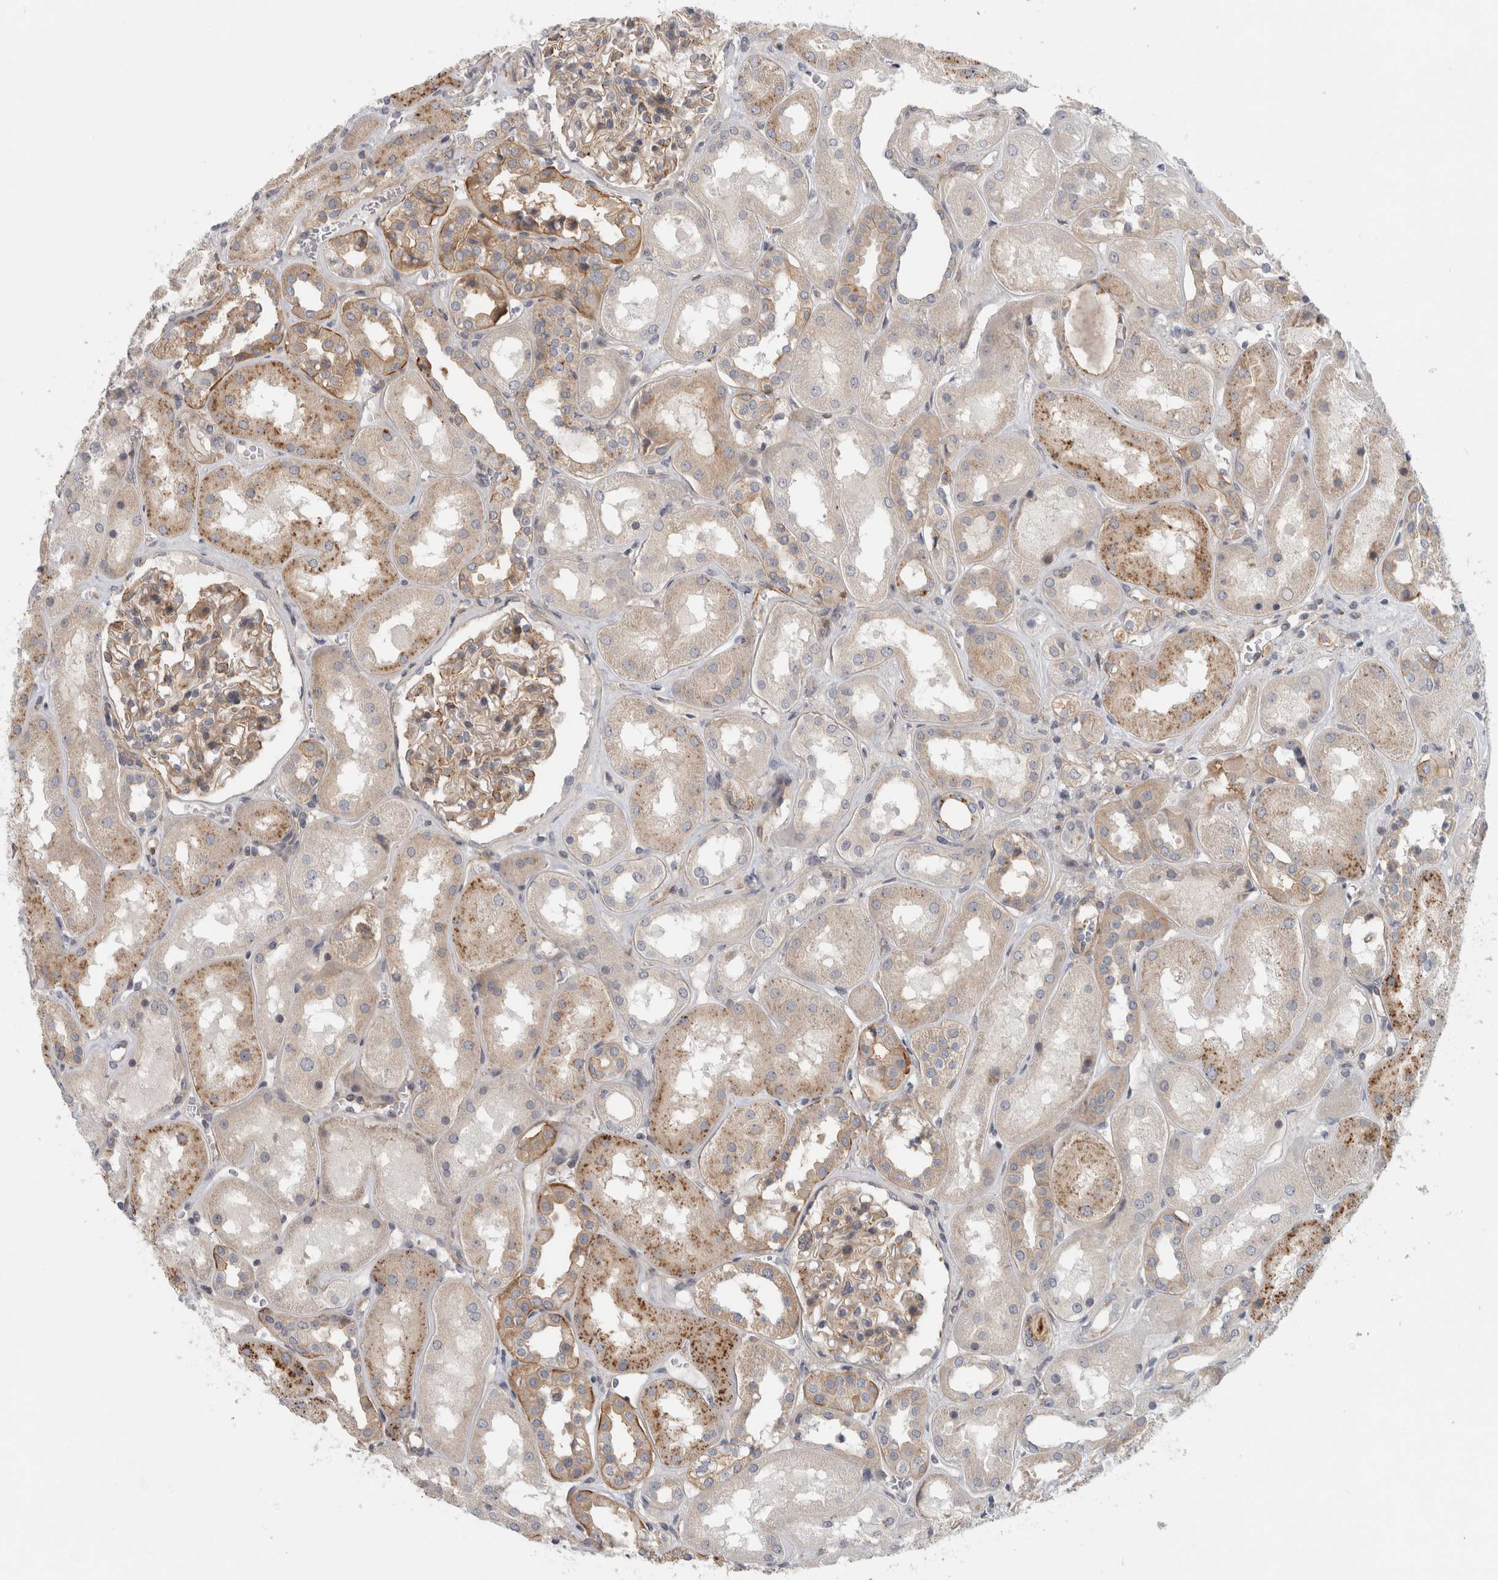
{"staining": {"intensity": "weak", "quantity": ">75%", "location": "cytoplasmic/membranous"}, "tissue": "kidney", "cell_type": "Cells in glomeruli", "image_type": "normal", "snomed": [{"axis": "morphology", "description": "Normal tissue, NOS"}, {"axis": "topography", "description": "Kidney"}], "caption": "Protein expression analysis of normal human kidney reveals weak cytoplasmic/membranous positivity in about >75% of cells in glomeruli.", "gene": "ZNF804B", "patient": {"sex": "male", "age": 70}}